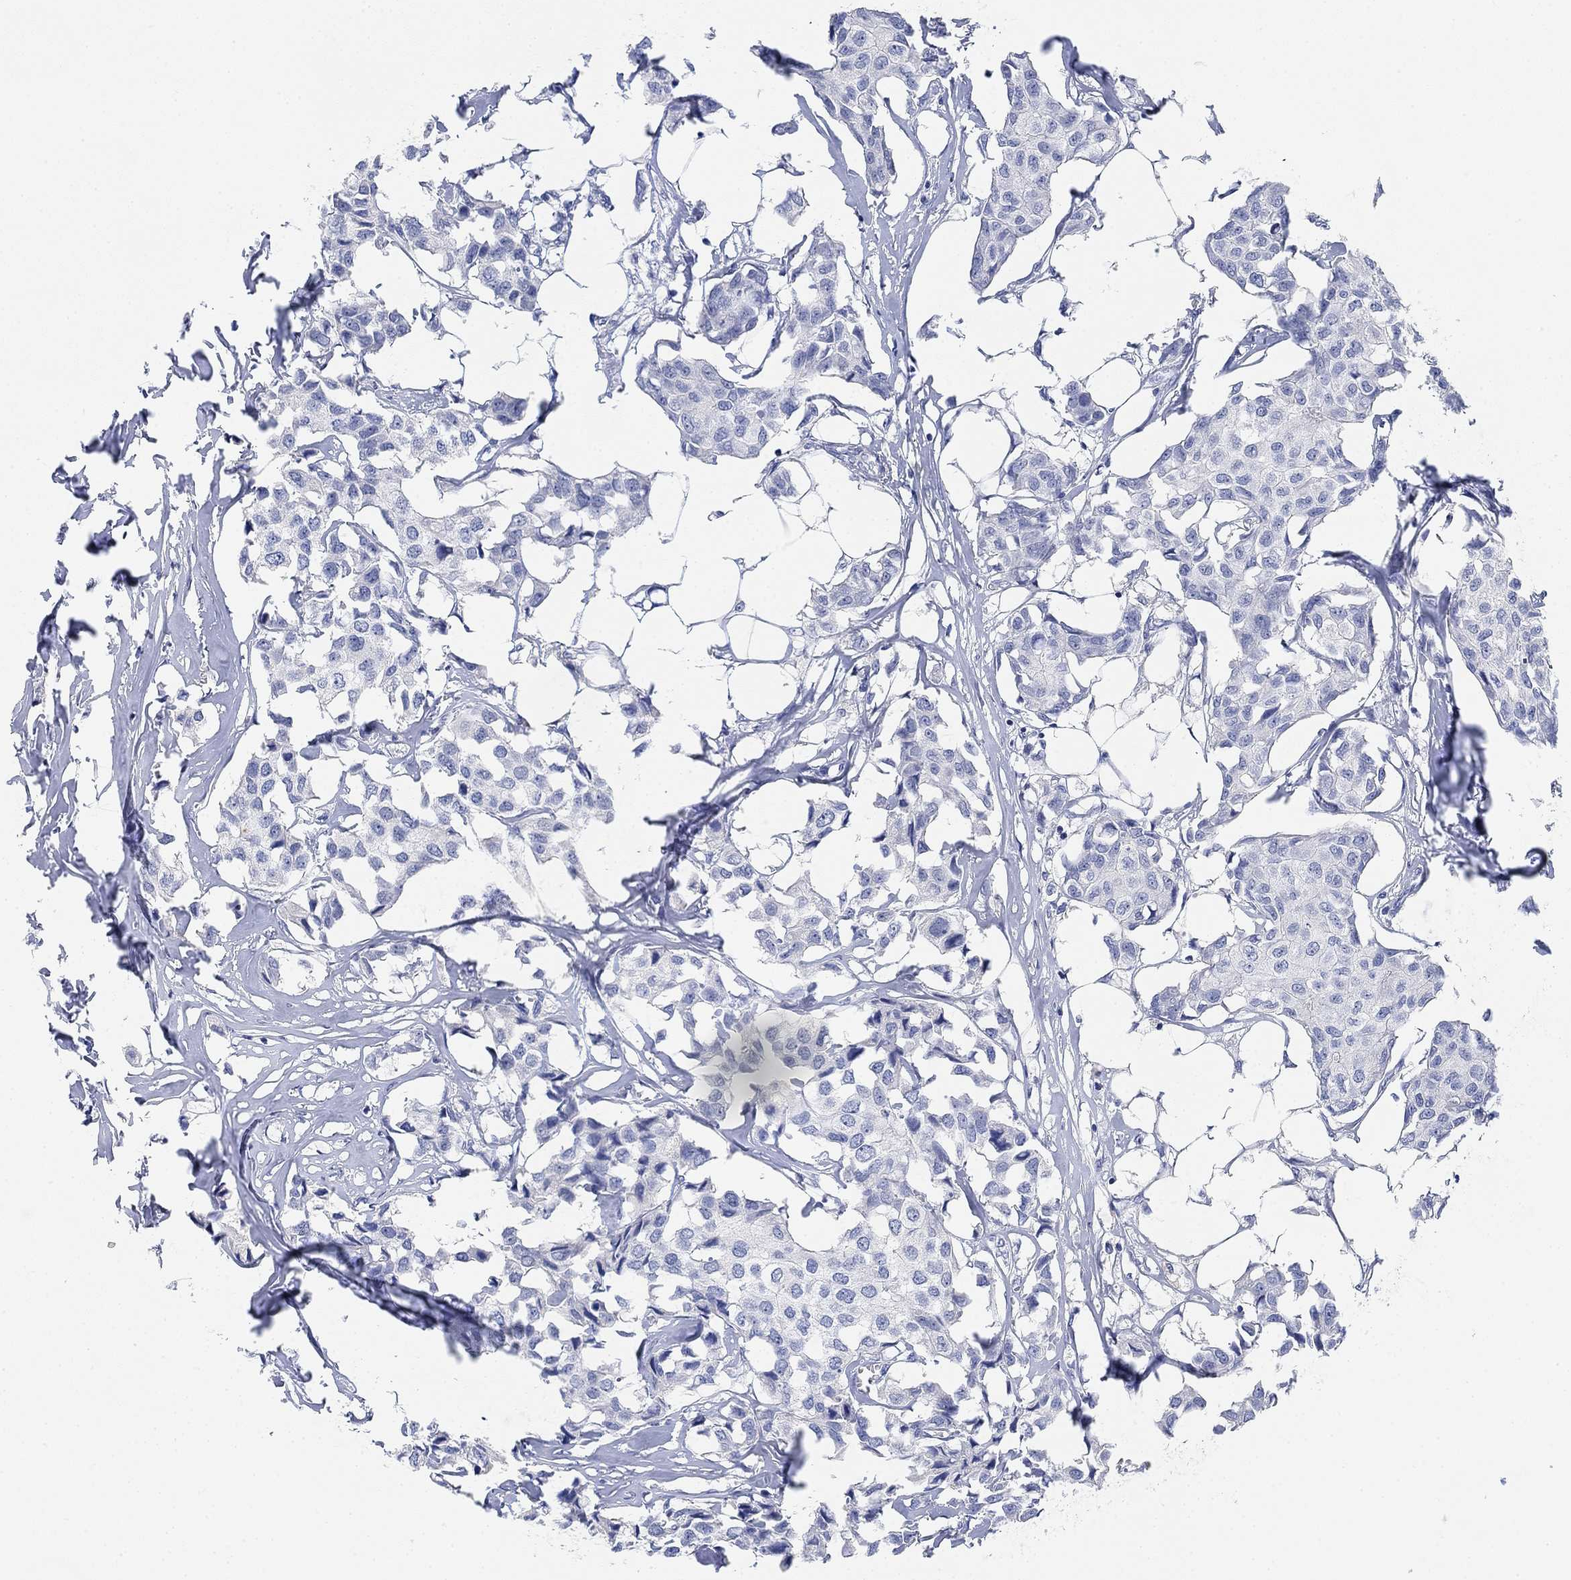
{"staining": {"intensity": "negative", "quantity": "none", "location": "none"}, "tissue": "breast cancer", "cell_type": "Tumor cells", "image_type": "cancer", "snomed": [{"axis": "morphology", "description": "Duct carcinoma"}, {"axis": "topography", "description": "Breast"}], "caption": "Immunohistochemistry micrograph of human breast cancer stained for a protein (brown), which exhibits no staining in tumor cells. (Brightfield microscopy of DAB (3,3'-diaminobenzidine) immunohistochemistry at high magnification).", "gene": "VAT1L", "patient": {"sex": "female", "age": 80}}